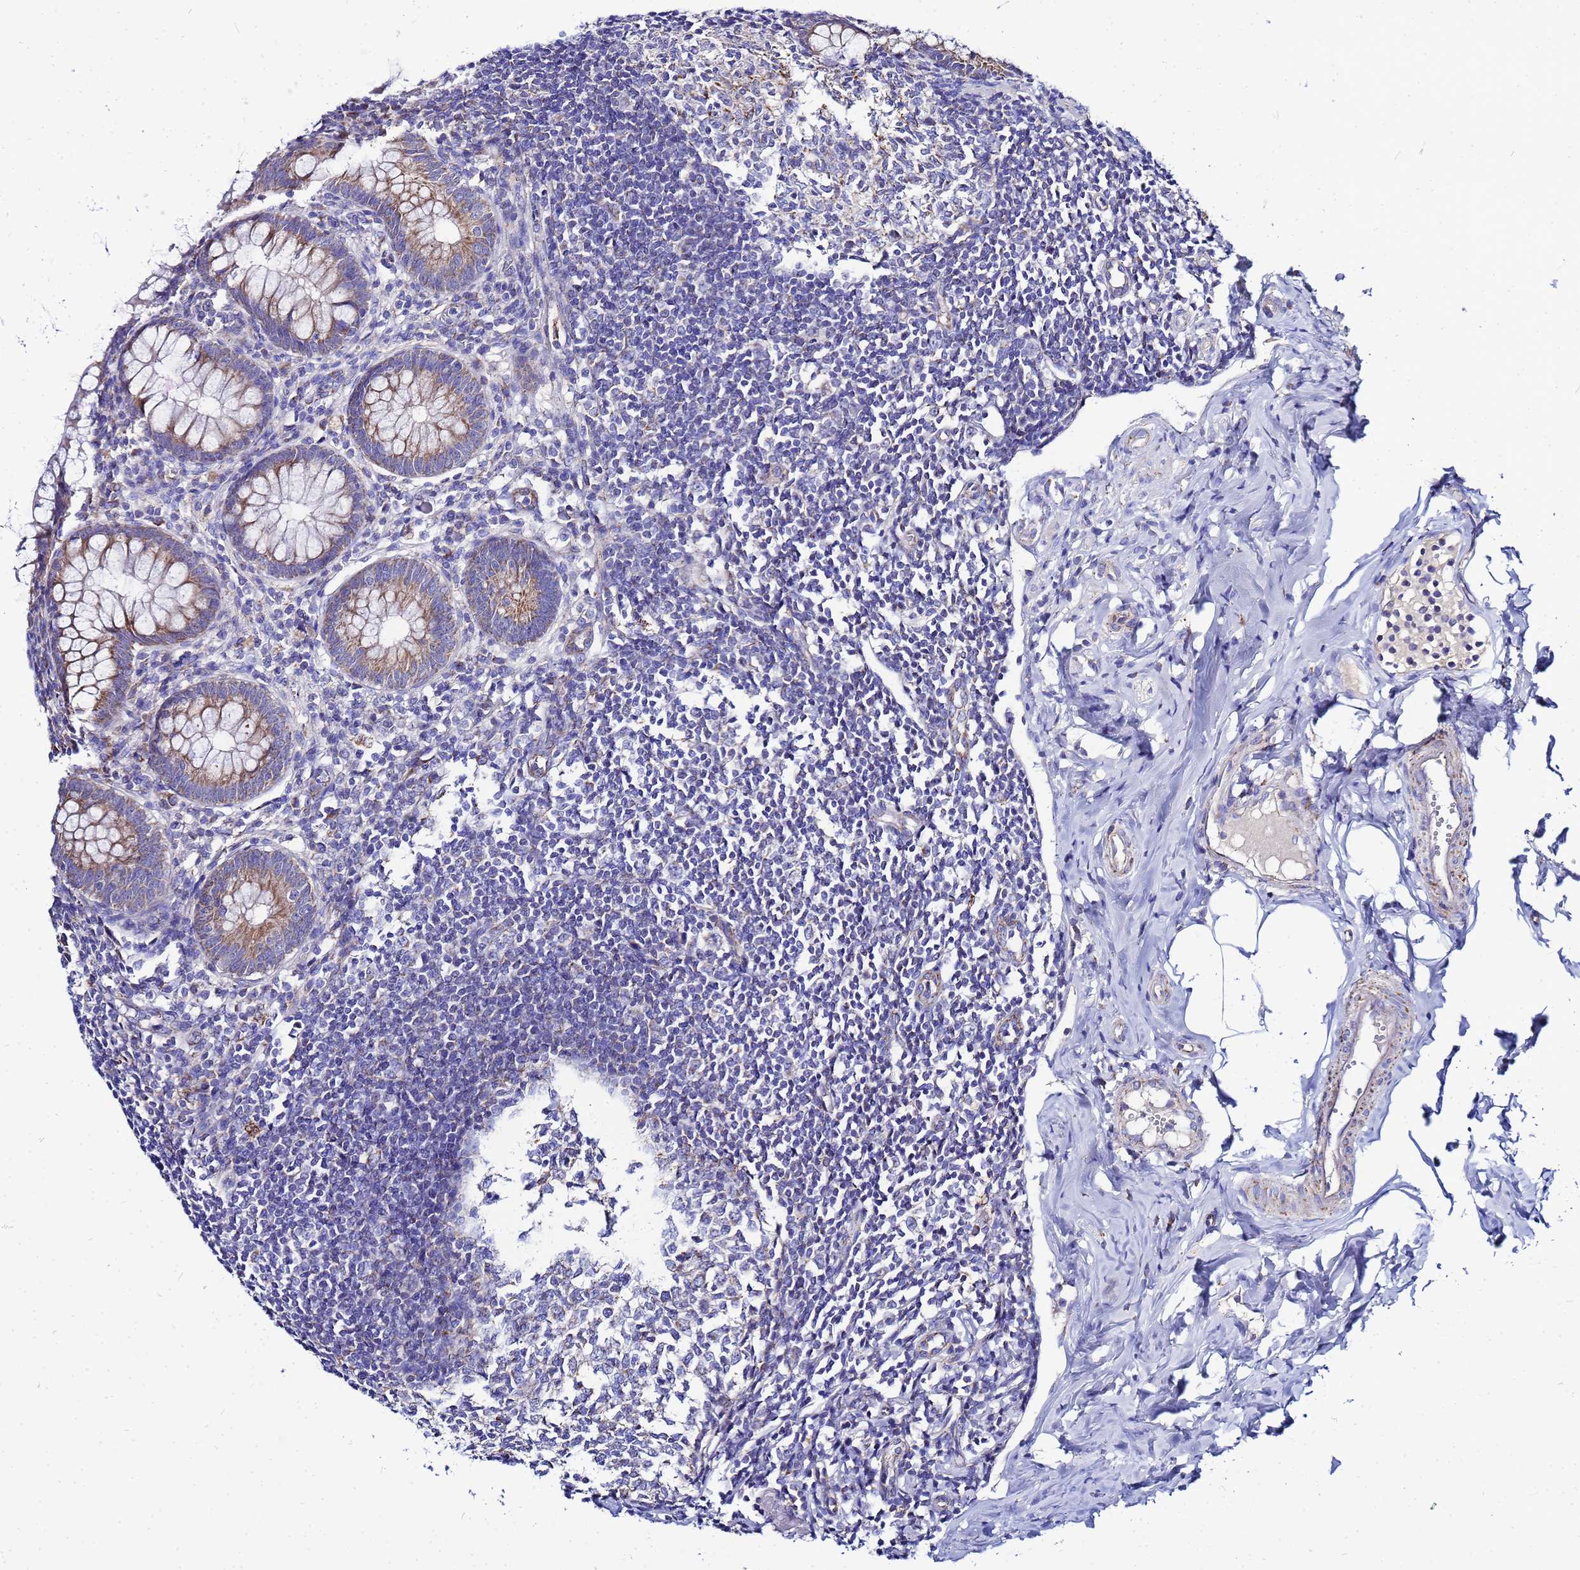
{"staining": {"intensity": "moderate", "quantity": ">75%", "location": "cytoplasmic/membranous"}, "tissue": "appendix", "cell_type": "Glandular cells", "image_type": "normal", "snomed": [{"axis": "morphology", "description": "Normal tissue, NOS"}, {"axis": "topography", "description": "Appendix"}], "caption": "Protein staining displays moderate cytoplasmic/membranous positivity in approximately >75% of glandular cells in unremarkable appendix.", "gene": "FAHD2A", "patient": {"sex": "female", "age": 33}}